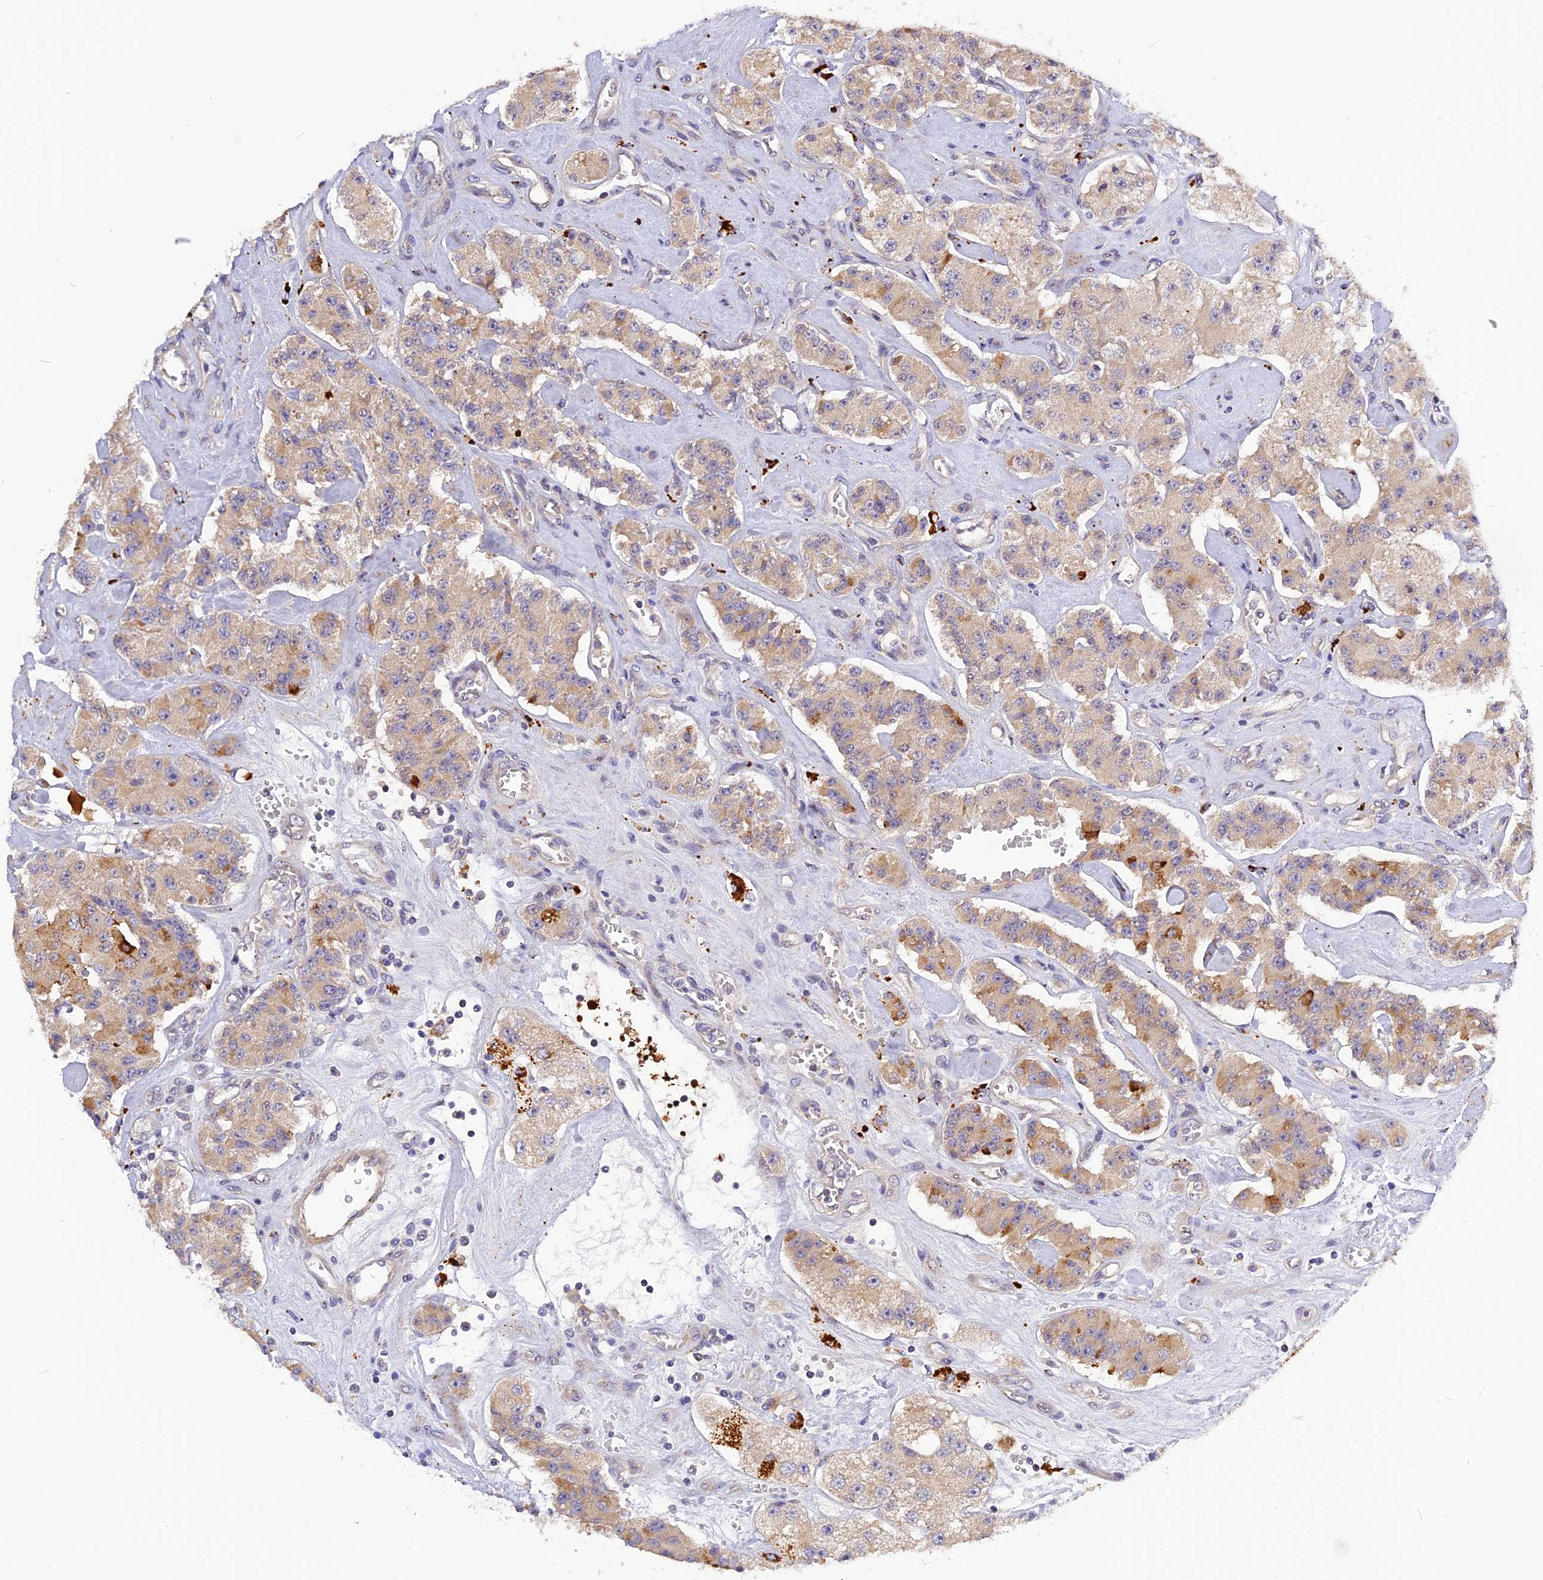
{"staining": {"intensity": "weak", "quantity": ">75%", "location": "cytoplasmic/membranous"}, "tissue": "carcinoid", "cell_type": "Tumor cells", "image_type": "cancer", "snomed": [{"axis": "morphology", "description": "Carcinoid, malignant, NOS"}, {"axis": "topography", "description": "Pancreas"}], "caption": "An image of human carcinoid stained for a protein shows weak cytoplasmic/membranous brown staining in tumor cells.", "gene": "FNIP2", "patient": {"sex": "male", "age": 41}}